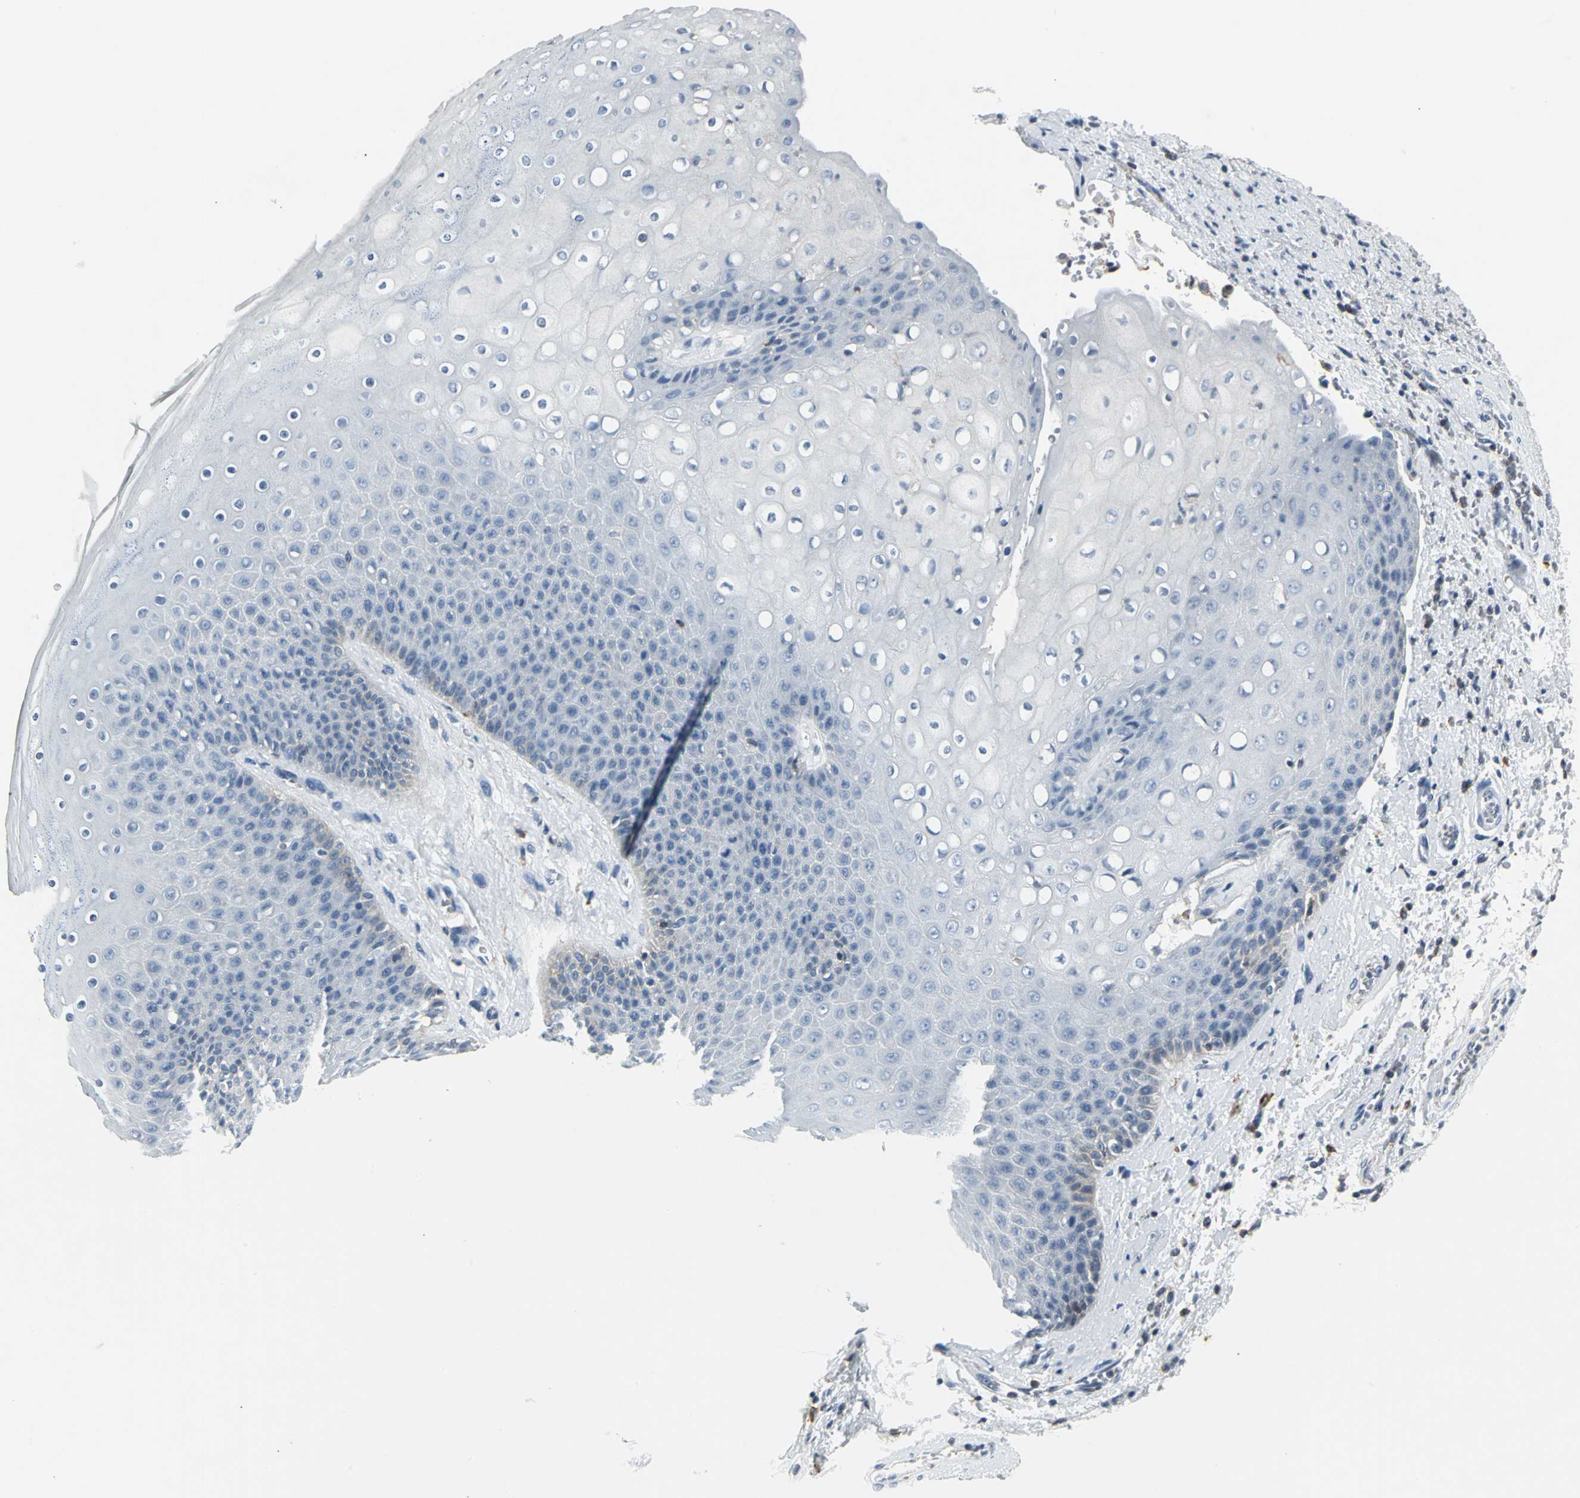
{"staining": {"intensity": "weak", "quantity": "<25%", "location": "cytoplasmic/membranous"}, "tissue": "skin", "cell_type": "Epidermal cells", "image_type": "normal", "snomed": [{"axis": "morphology", "description": "Normal tissue, NOS"}, {"axis": "topography", "description": "Anal"}], "caption": "Immunohistochemistry (IHC) micrograph of unremarkable skin: human skin stained with DAB demonstrates no significant protein expression in epidermal cells.", "gene": "IQGAP2", "patient": {"sex": "female", "age": 46}}